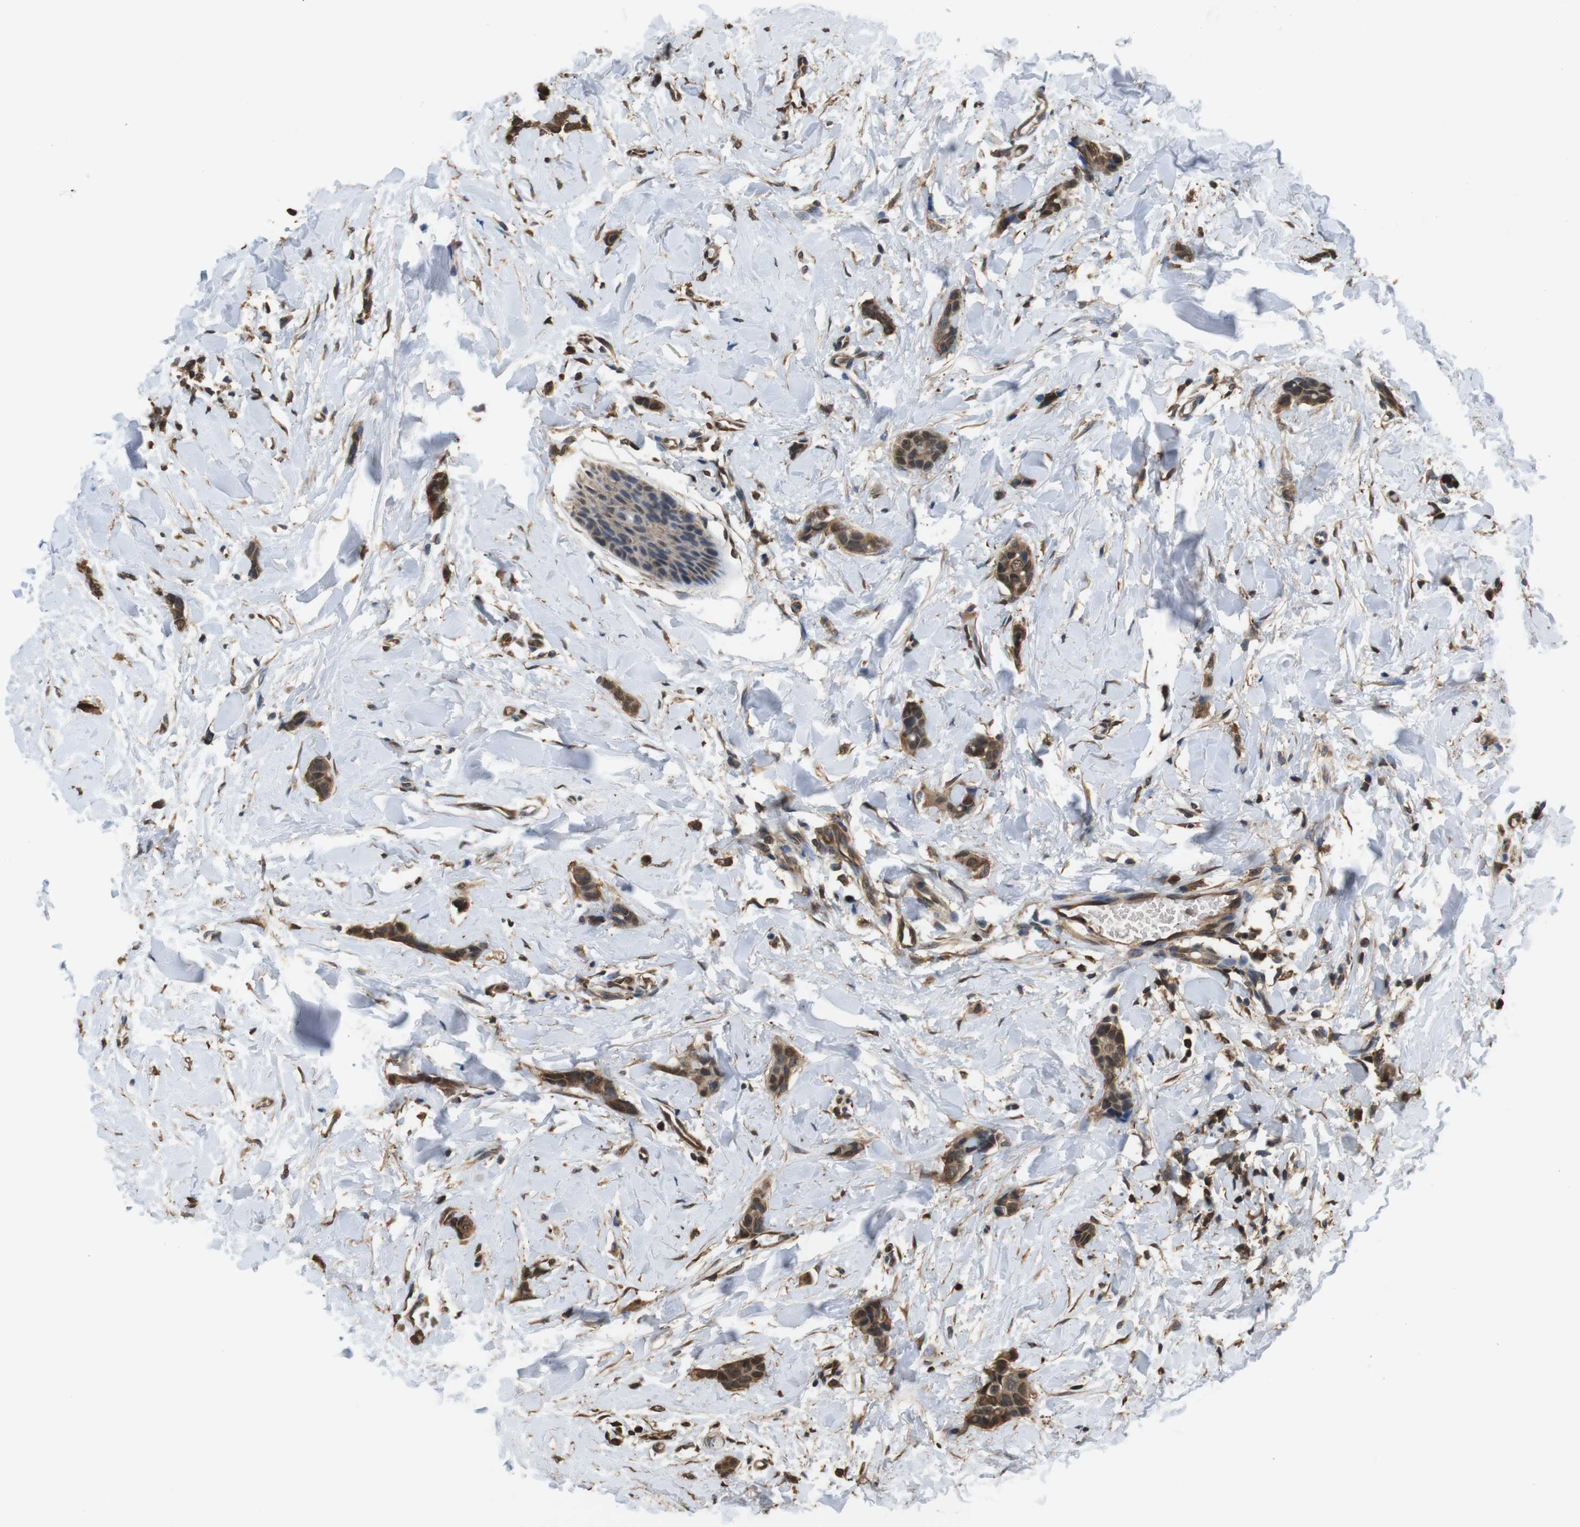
{"staining": {"intensity": "moderate", "quantity": ">75%", "location": "cytoplasmic/membranous,nuclear"}, "tissue": "breast cancer", "cell_type": "Tumor cells", "image_type": "cancer", "snomed": [{"axis": "morphology", "description": "Lobular carcinoma"}, {"axis": "topography", "description": "Skin"}, {"axis": "topography", "description": "Breast"}], "caption": "Human lobular carcinoma (breast) stained for a protein (brown) exhibits moderate cytoplasmic/membranous and nuclear positive positivity in about >75% of tumor cells.", "gene": "LDHA", "patient": {"sex": "female", "age": 46}}